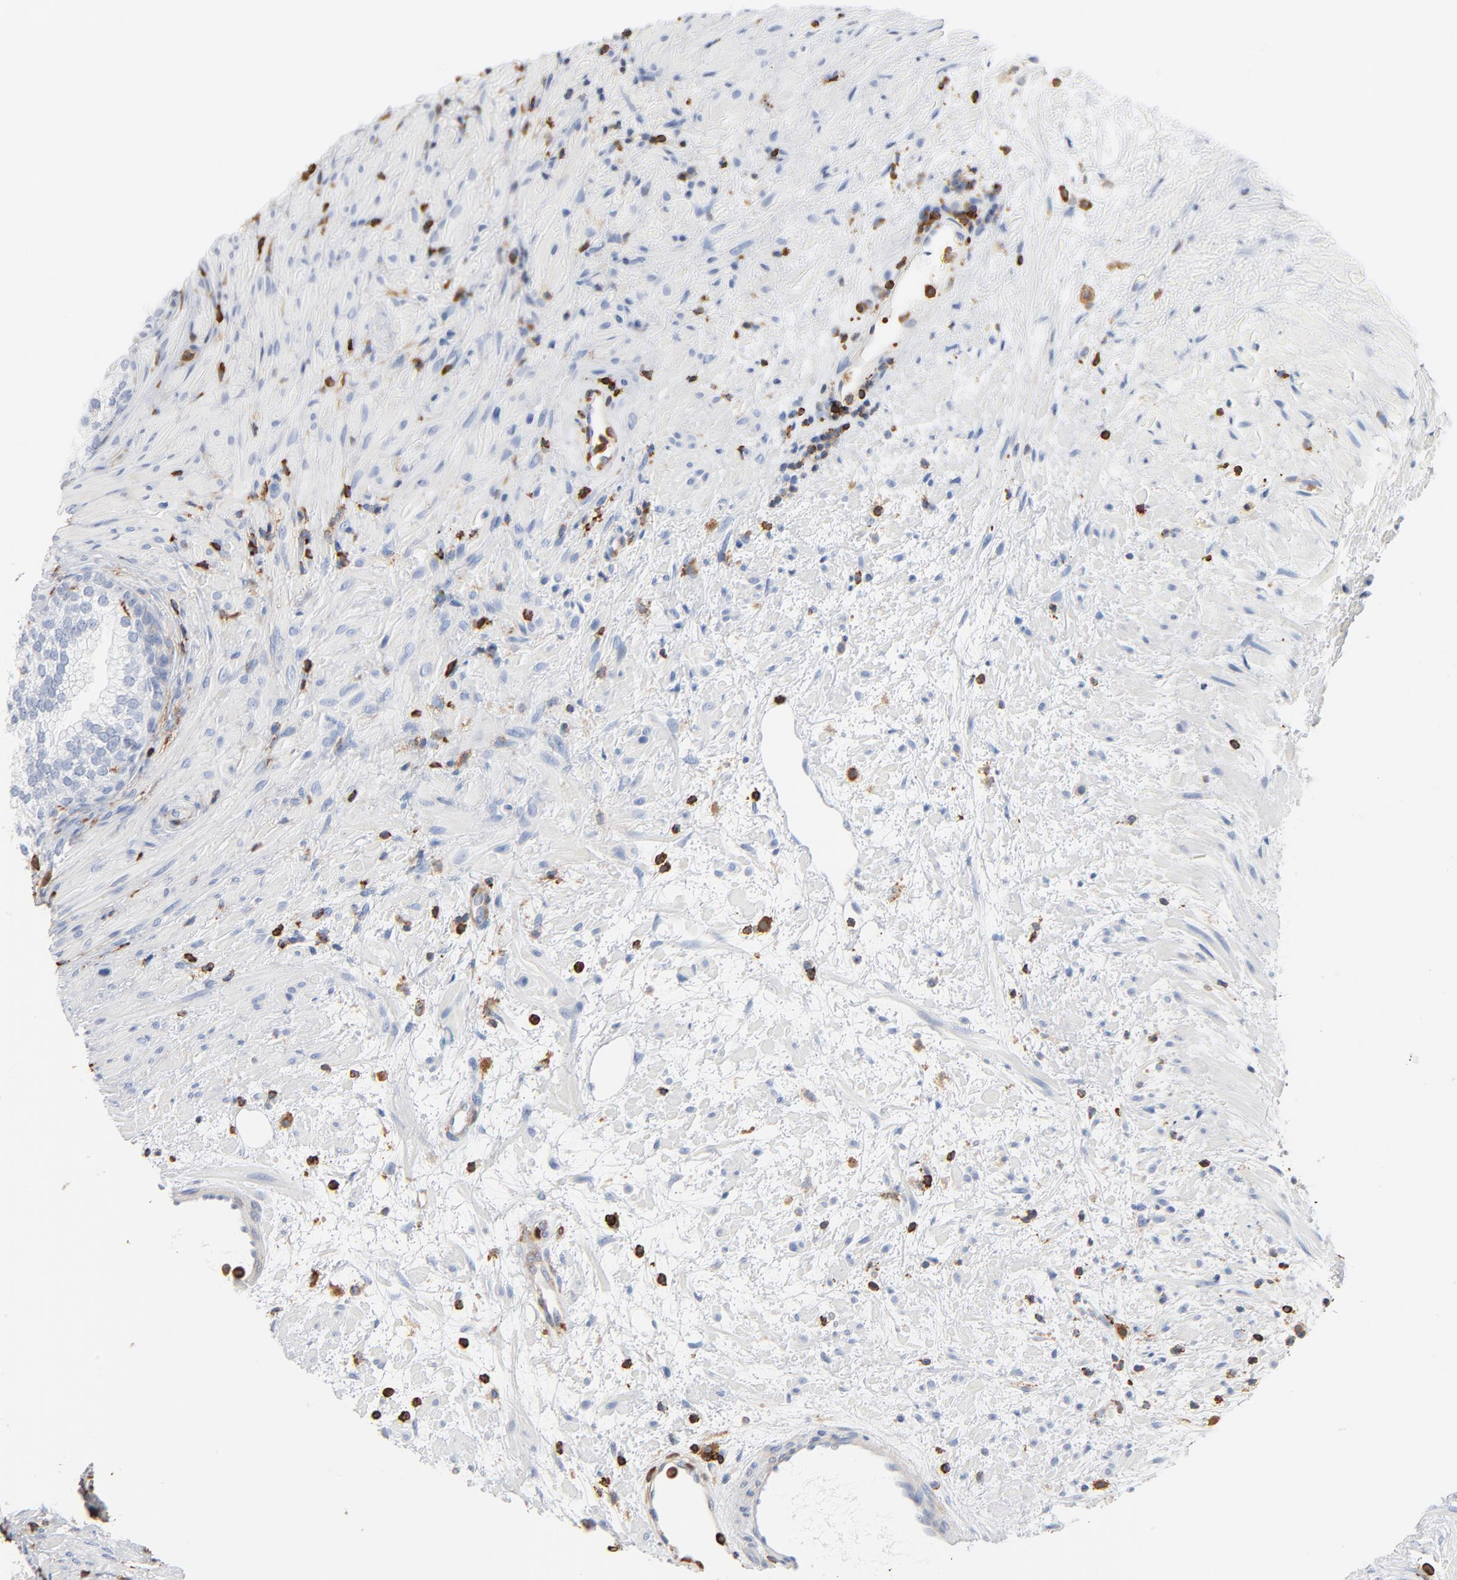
{"staining": {"intensity": "negative", "quantity": "none", "location": "none"}, "tissue": "prostate", "cell_type": "Glandular cells", "image_type": "normal", "snomed": [{"axis": "morphology", "description": "Normal tissue, NOS"}, {"axis": "topography", "description": "Prostate"}], "caption": "This is an immunohistochemistry (IHC) image of normal prostate. There is no positivity in glandular cells.", "gene": "SH3KBP1", "patient": {"sex": "male", "age": 76}}